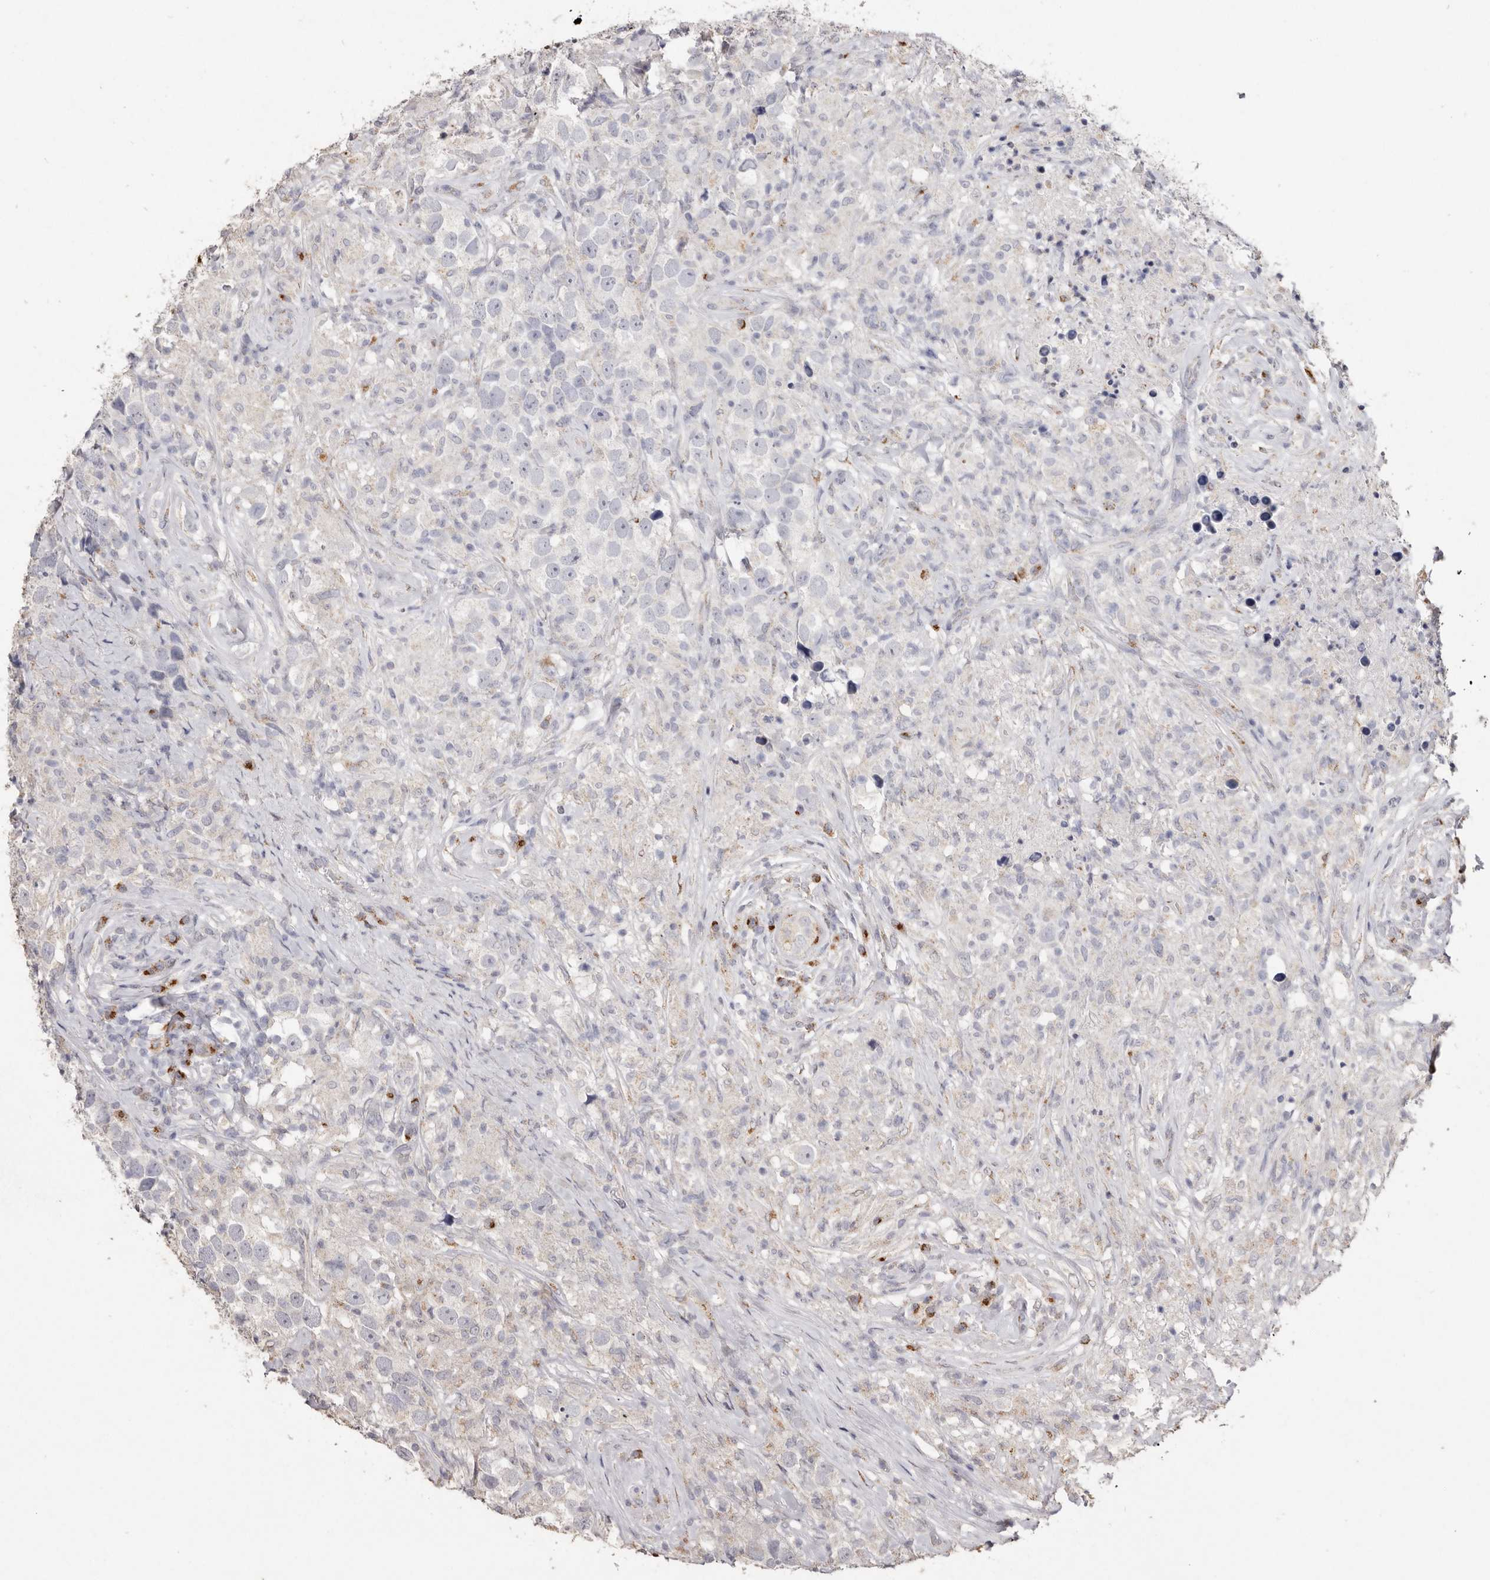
{"staining": {"intensity": "negative", "quantity": "none", "location": "none"}, "tissue": "testis cancer", "cell_type": "Tumor cells", "image_type": "cancer", "snomed": [{"axis": "morphology", "description": "Seminoma, NOS"}, {"axis": "topography", "description": "Testis"}], "caption": "An immunohistochemistry (IHC) photomicrograph of testis cancer (seminoma) is shown. There is no staining in tumor cells of testis cancer (seminoma).", "gene": "LGALS7B", "patient": {"sex": "male", "age": 49}}